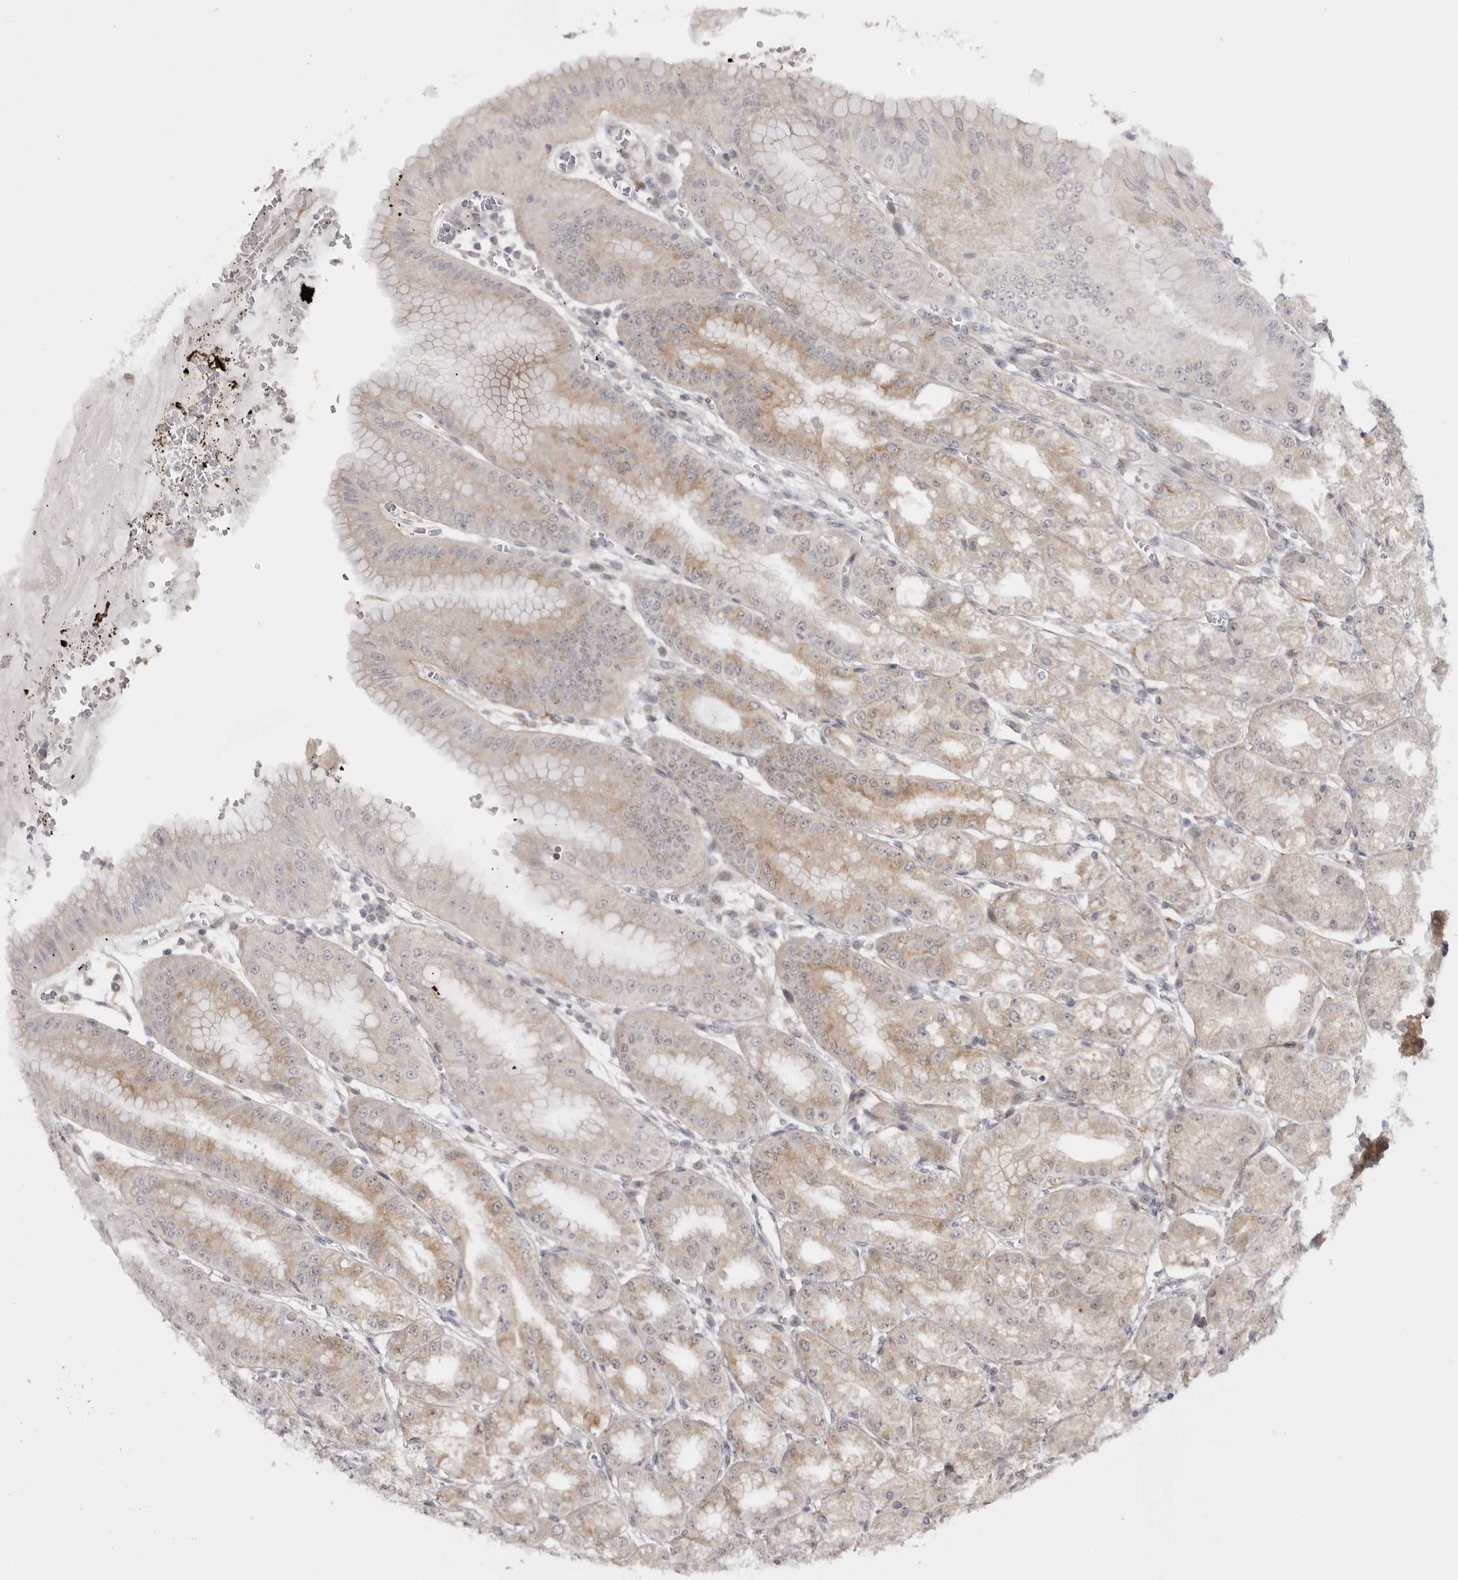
{"staining": {"intensity": "moderate", "quantity": ">75%", "location": "cytoplasmic/membranous"}, "tissue": "stomach", "cell_type": "Glandular cells", "image_type": "normal", "snomed": [{"axis": "morphology", "description": "Normal tissue, NOS"}, {"axis": "topography", "description": "Stomach, lower"}], "caption": "The image reveals immunohistochemical staining of normal stomach. There is moderate cytoplasmic/membranous staining is identified in approximately >75% of glandular cells.", "gene": "GGT6", "patient": {"sex": "male", "age": 71}}